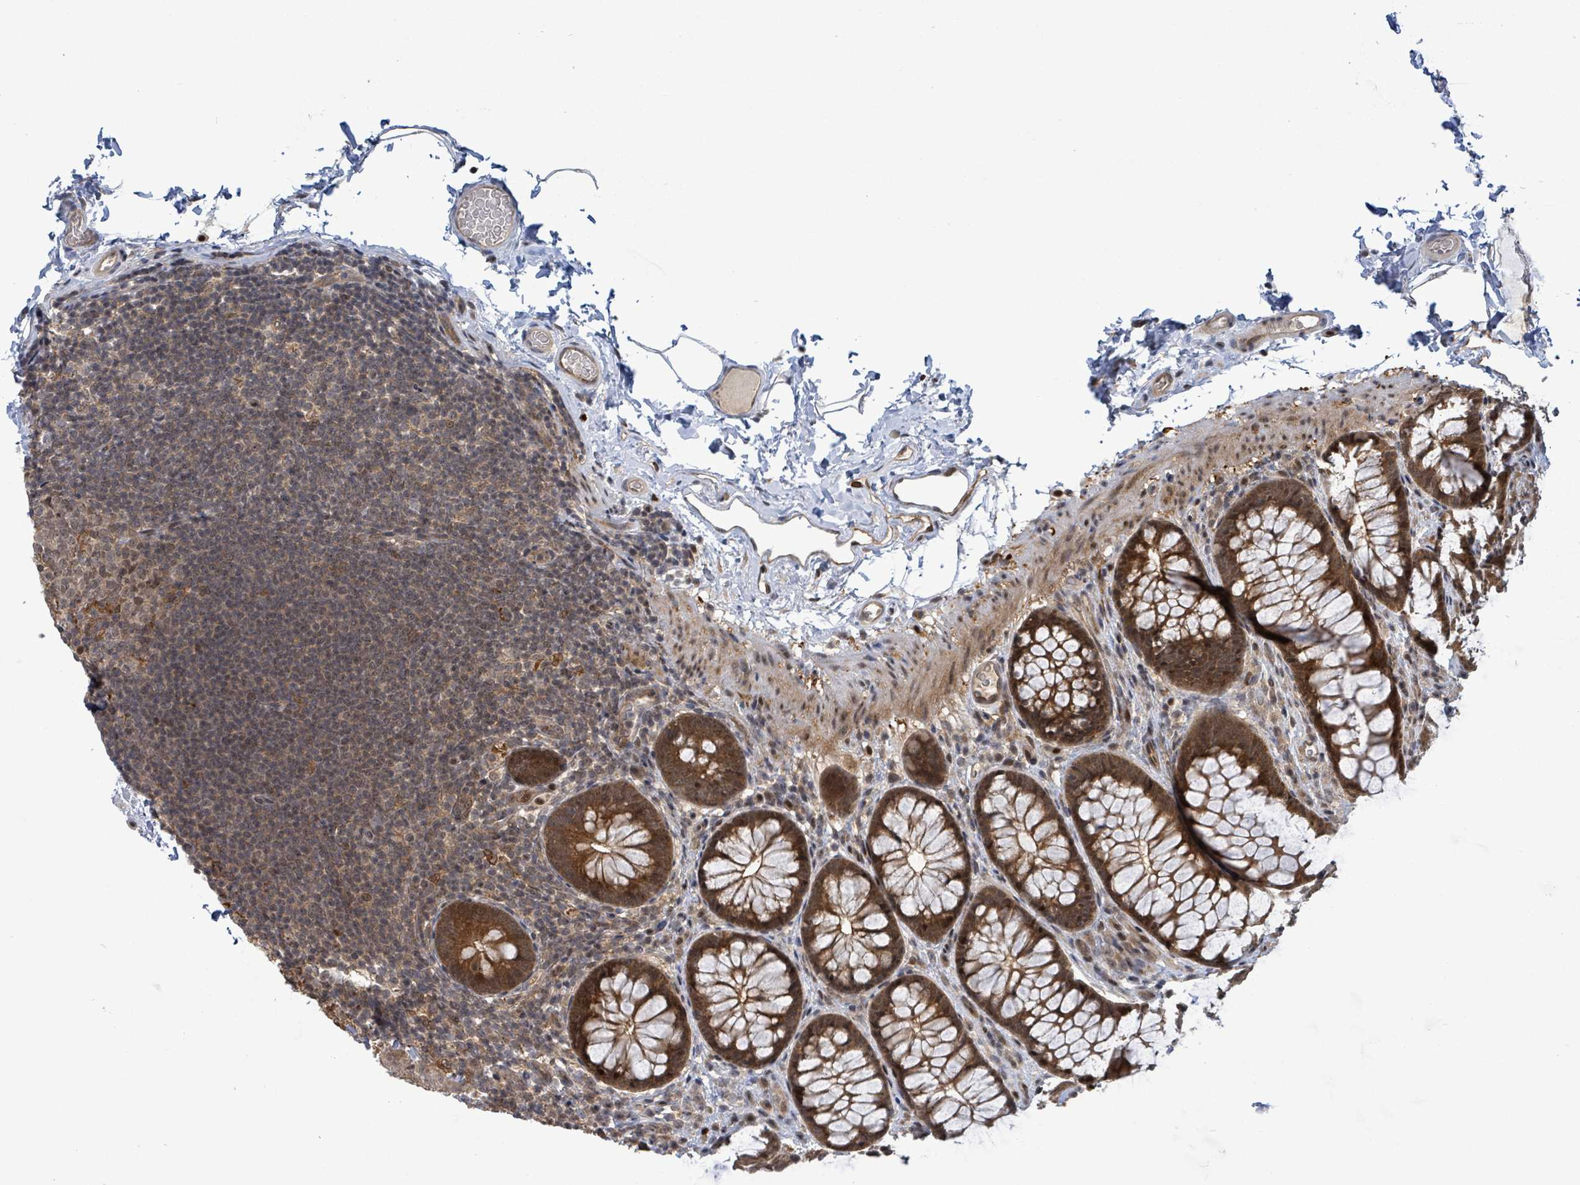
{"staining": {"intensity": "negative", "quantity": "none", "location": "none"}, "tissue": "colon", "cell_type": "Endothelial cells", "image_type": "normal", "snomed": [{"axis": "morphology", "description": "Normal tissue, NOS"}, {"axis": "topography", "description": "Colon"}], "caption": "Colon stained for a protein using IHC displays no positivity endothelial cells.", "gene": "FBXO6", "patient": {"sex": "male", "age": 46}}